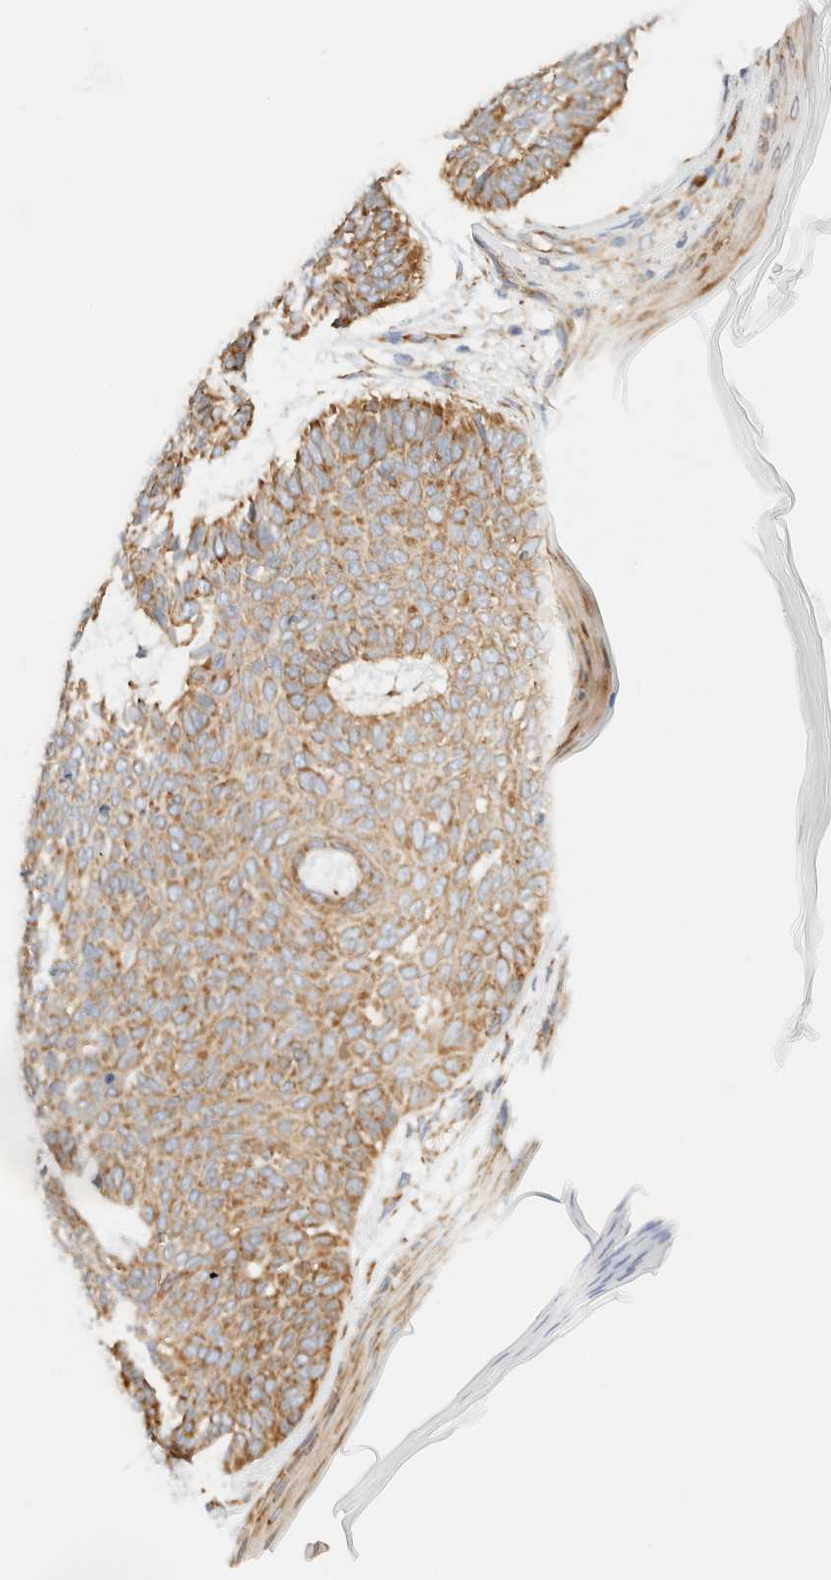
{"staining": {"intensity": "moderate", "quantity": ">75%", "location": "cytoplasmic/membranous"}, "tissue": "skin cancer", "cell_type": "Tumor cells", "image_type": "cancer", "snomed": [{"axis": "morphology", "description": "Normal tissue, NOS"}, {"axis": "morphology", "description": "Basal cell carcinoma"}, {"axis": "topography", "description": "Skin"}], "caption": "Immunohistochemical staining of skin cancer reveals moderate cytoplasmic/membranous protein expression in about >75% of tumor cells.", "gene": "ZC2HC1A", "patient": {"sex": "male", "age": 50}}